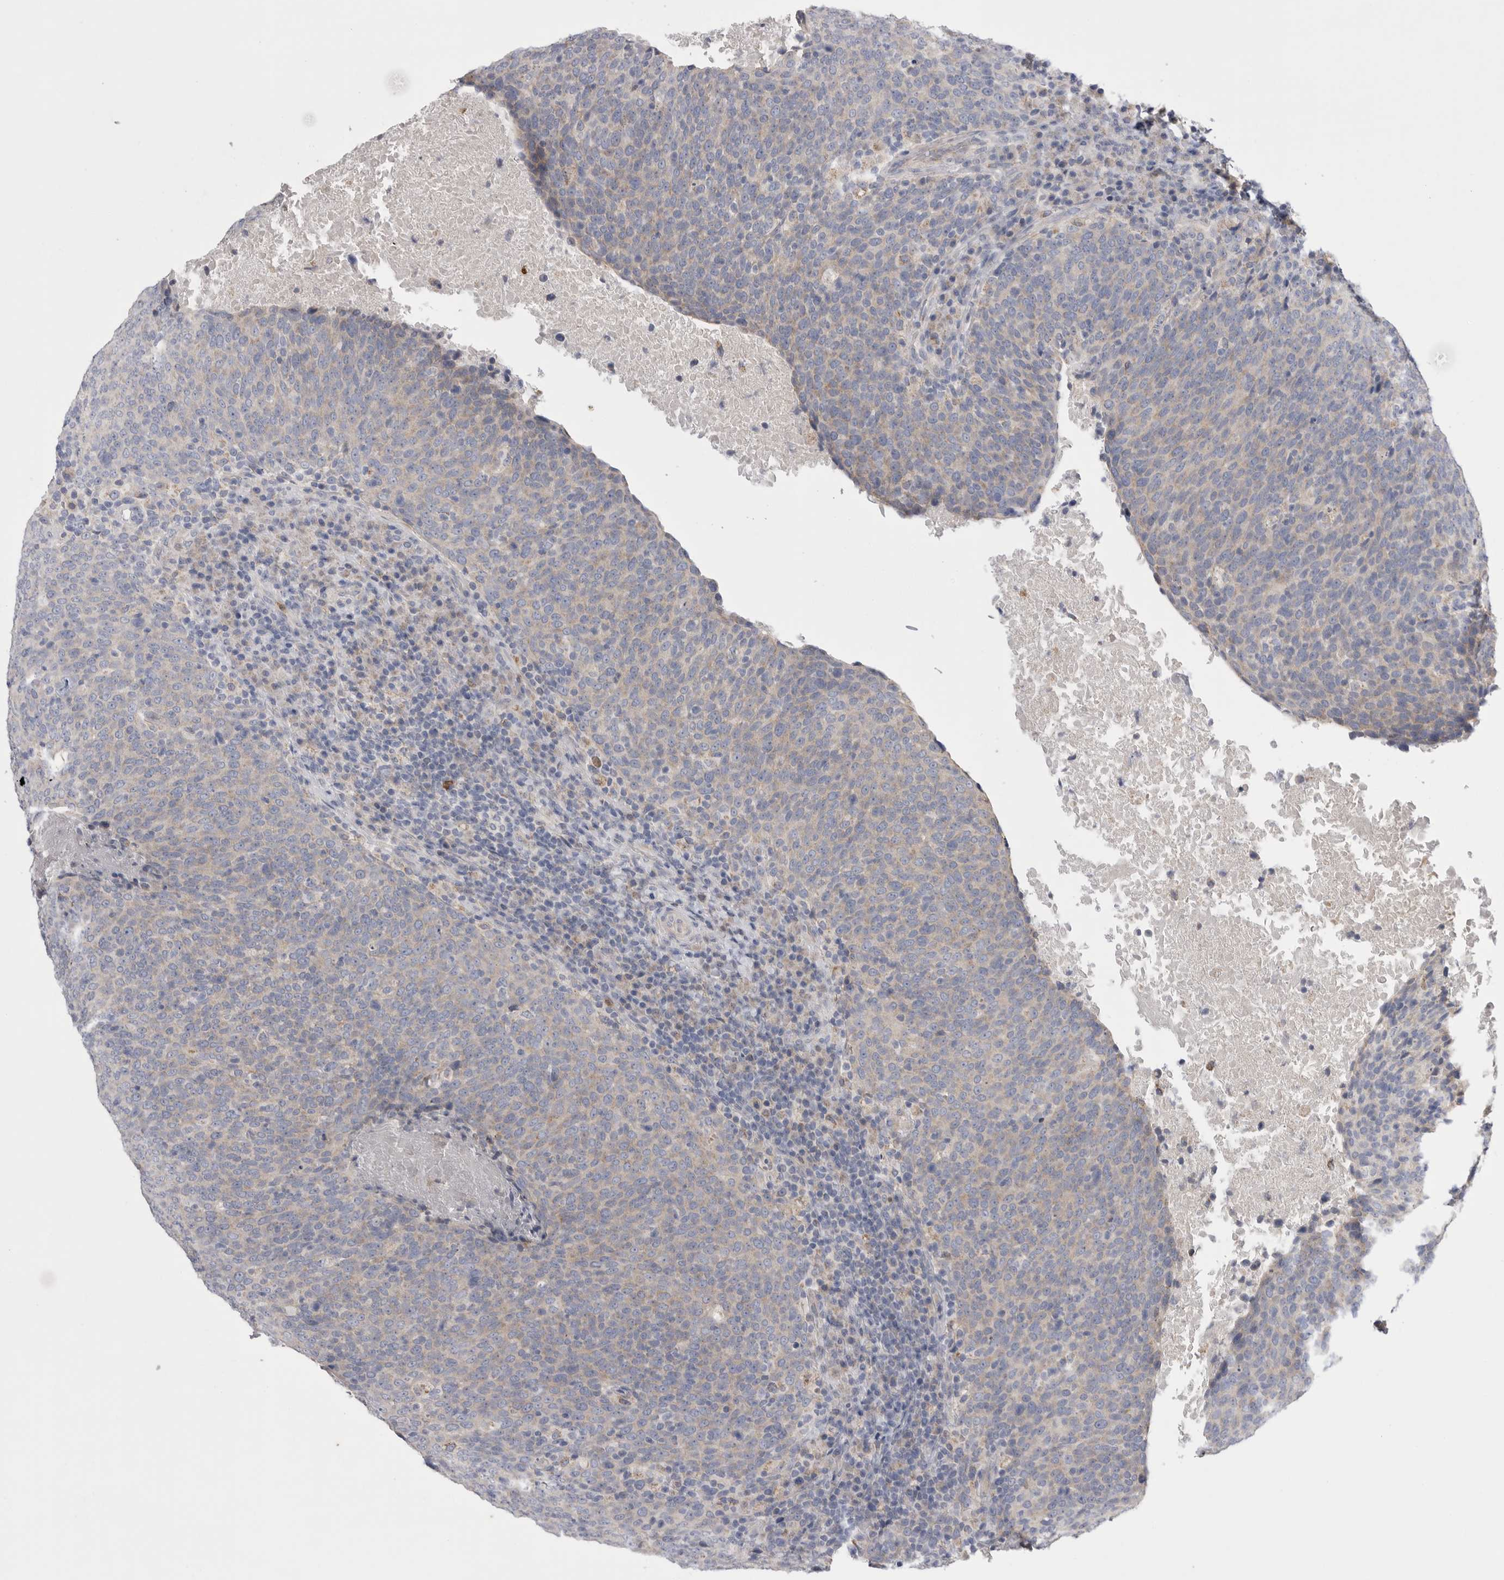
{"staining": {"intensity": "weak", "quantity": "<25%", "location": "cytoplasmic/membranous"}, "tissue": "head and neck cancer", "cell_type": "Tumor cells", "image_type": "cancer", "snomed": [{"axis": "morphology", "description": "Squamous cell carcinoma, NOS"}, {"axis": "morphology", "description": "Squamous cell carcinoma, metastatic, NOS"}, {"axis": "topography", "description": "Lymph node"}, {"axis": "topography", "description": "Head-Neck"}], "caption": "Immunohistochemistry photomicrograph of human squamous cell carcinoma (head and neck) stained for a protein (brown), which reveals no positivity in tumor cells.", "gene": "CCDC126", "patient": {"sex": "male", "age": 62}}